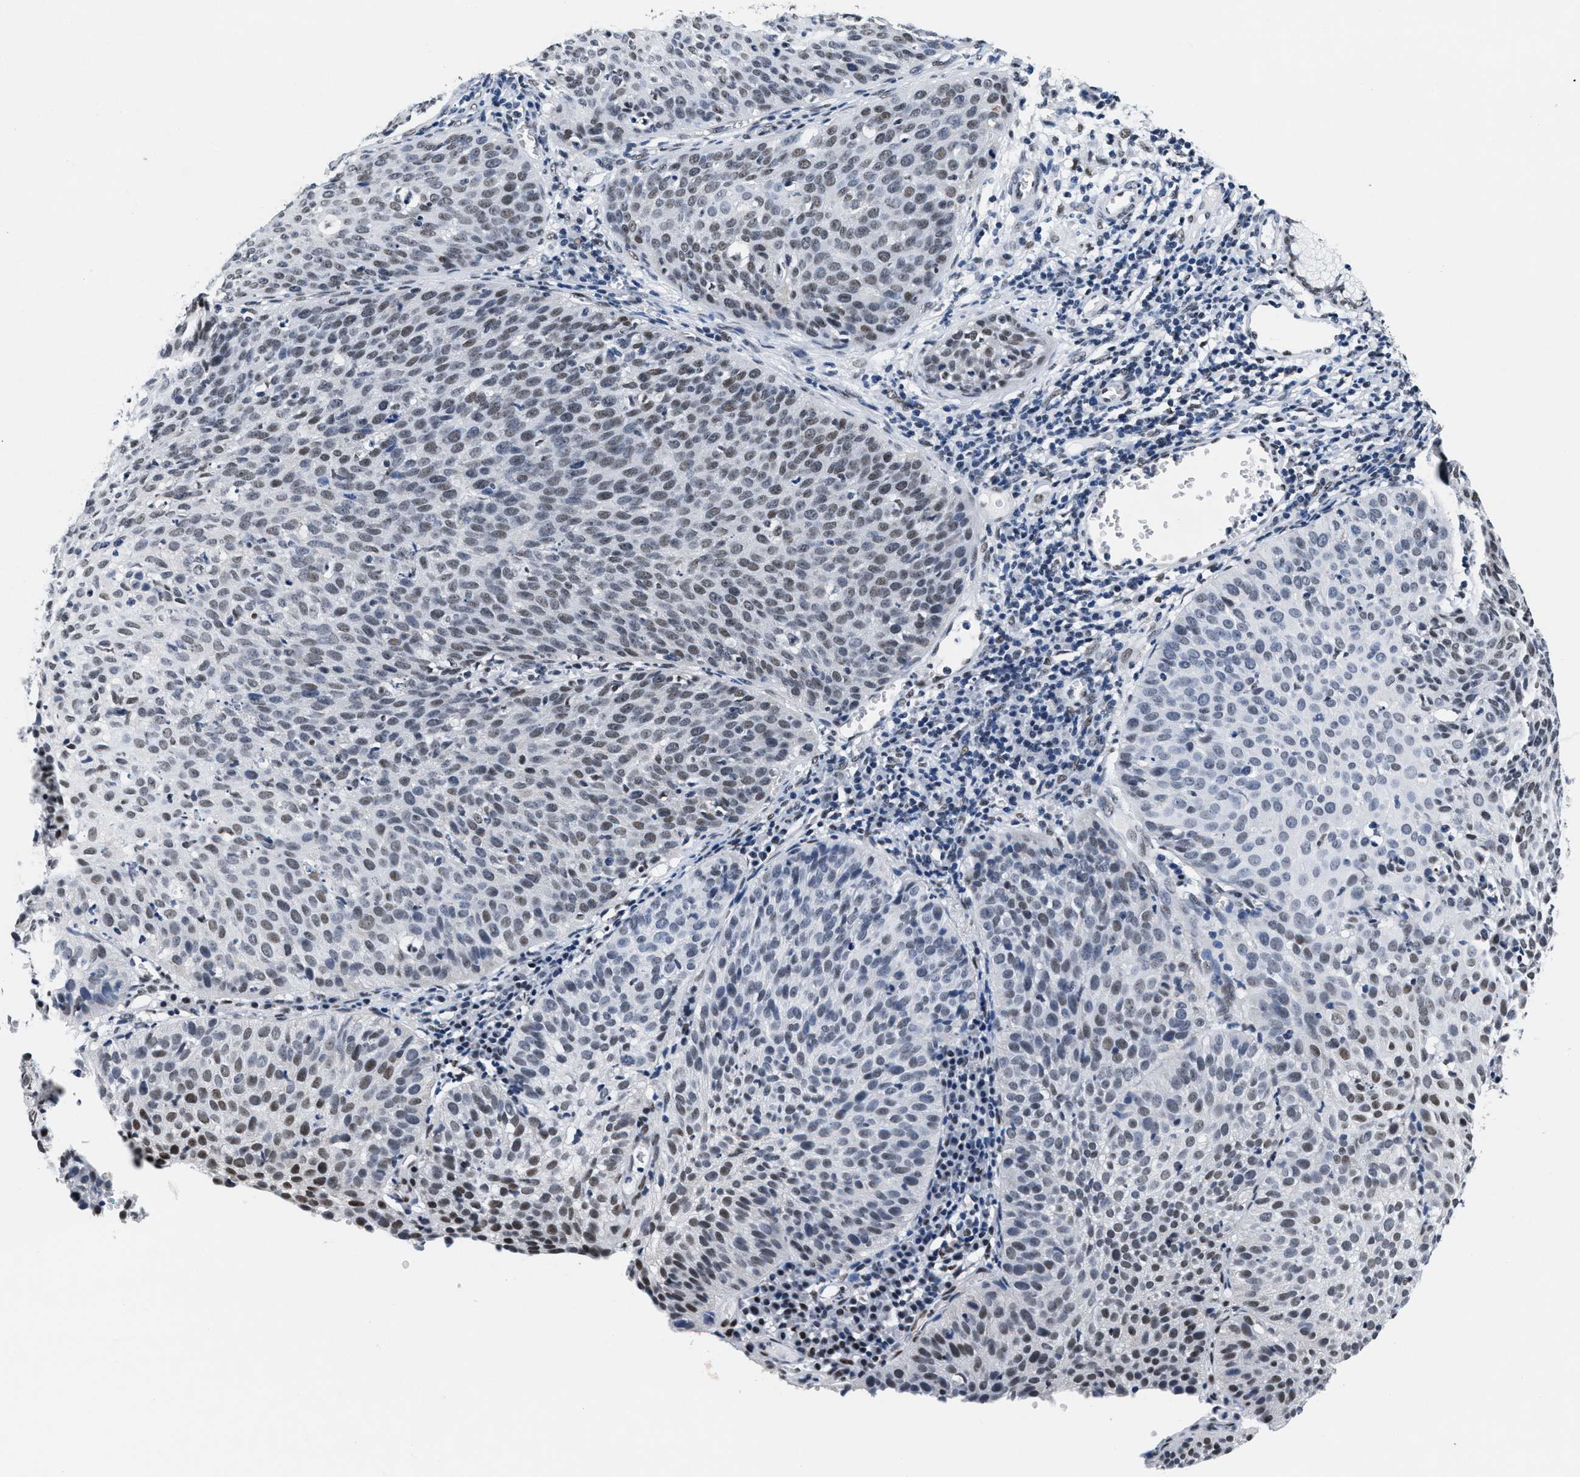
{"staining": {"intensity": "weak", "quantity": "25%-75%", "location": "nuclear"}, "tissue": "cervical cancer", "cell_type": "Tumor cells", "image_type": "cancer", "snomed": [{"axis": "morphology", "description": "Squamous cell carcinoma, NOS"}, {"axis": "topography", "description": "Cervix"}], "caption": "Human cervical cancer (squamous cell carcinoma) stained for a protein (brown) displays weak nuclear positive positivity in approximately 25%-75% of tumor cells.", "gene": "RAD50", "patient": {"sex": "female", "age": 38}}